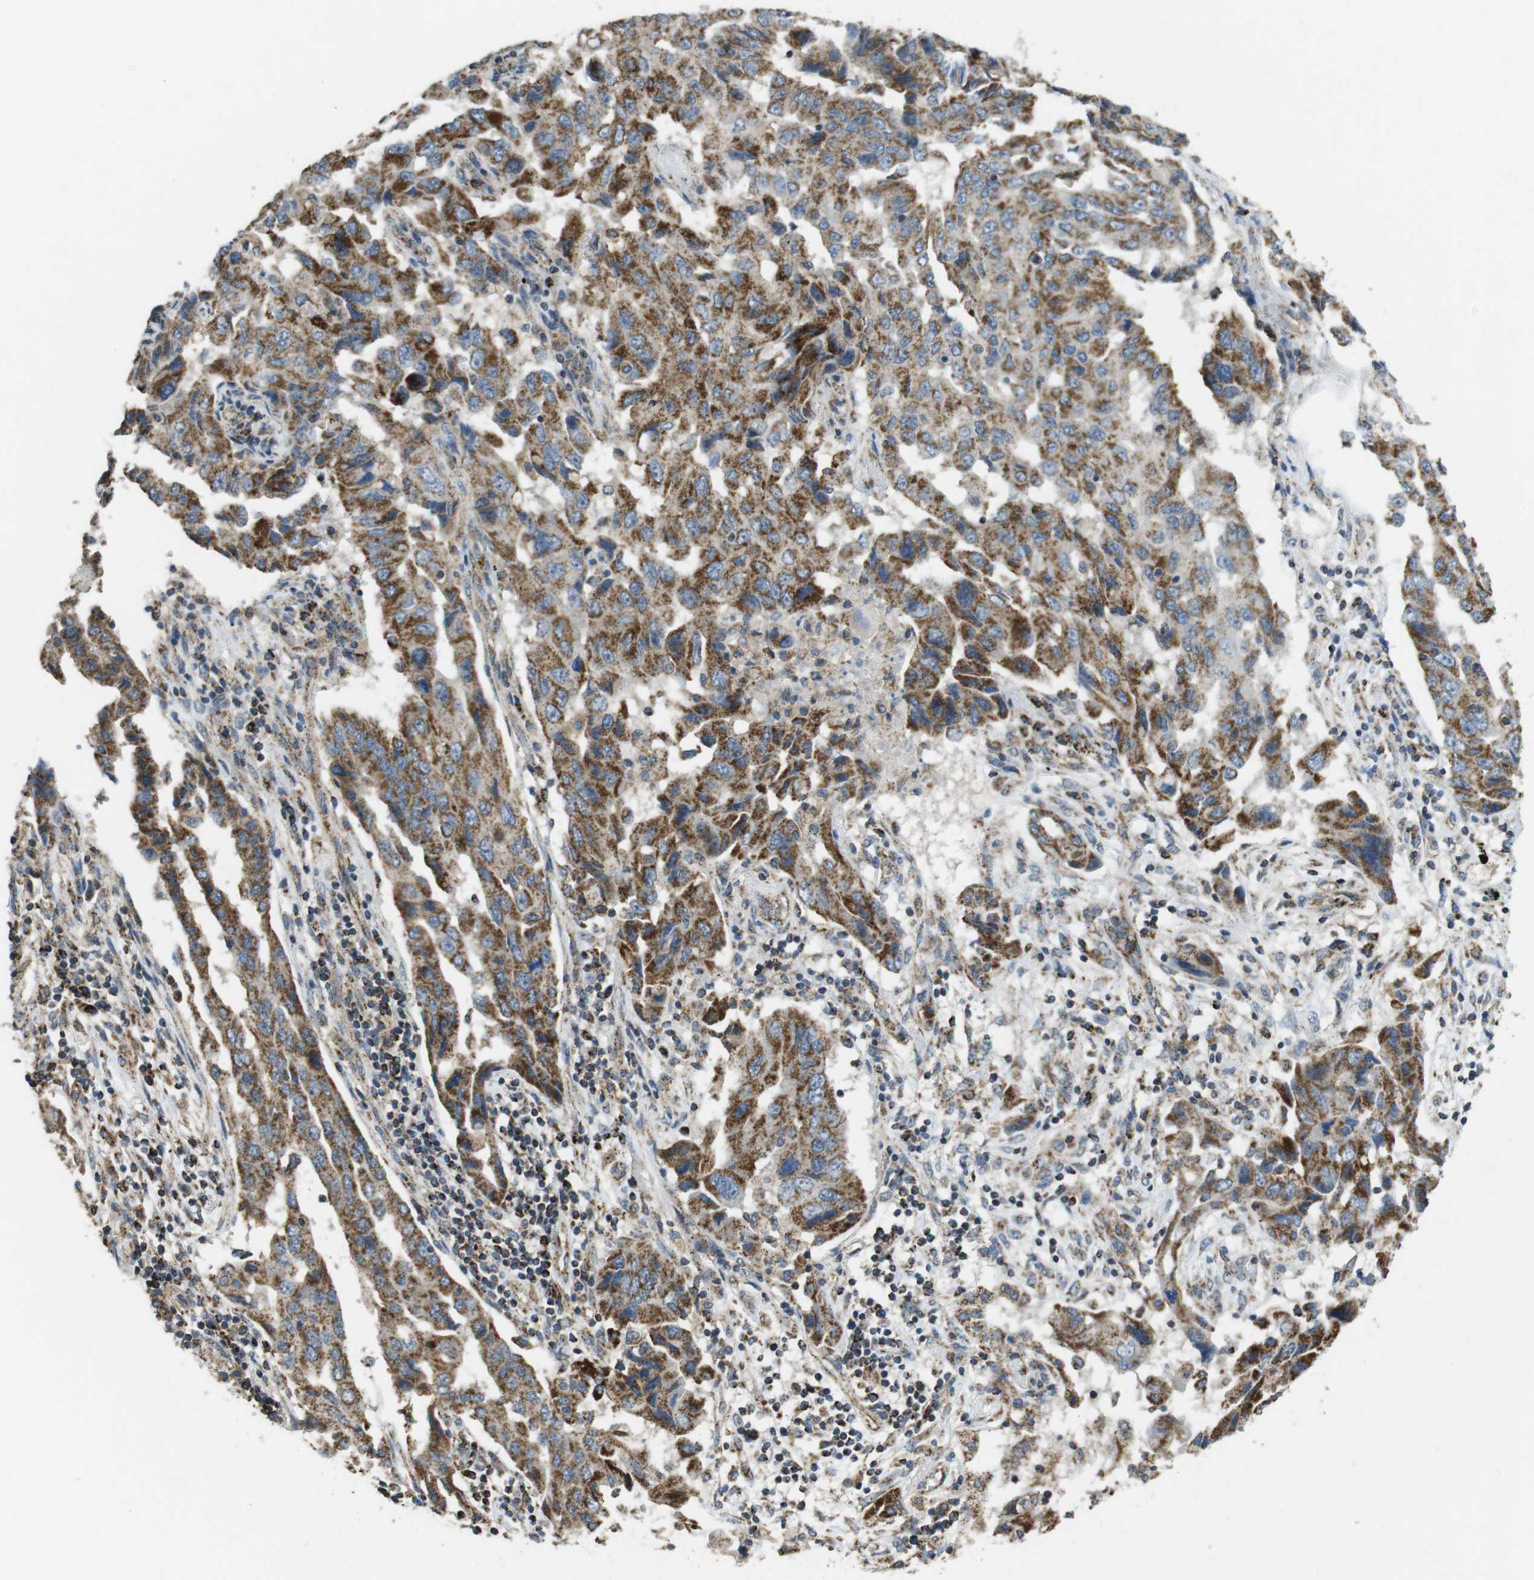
{"staining": {"intensity": "strong", "quantity": ">75%", "location": "cytoplasmic/membranous"}, "tissue": "lung cancer", "cell_type": "Tumor cells", "image_type": "cancer", "snomed": [{"axis": "morphology", "description": "Adenocarcinoma, NOS"}, {"axis": "topography", "description": "Lung"}], "caption": "IHC histopathology image of neoplastic tissue: lung adenocarcinoma stained using immunohistochemistry shows high levels of strong protein expression localized specifically in the cytoplasmic/membranous of tumor cells, appearing as a cytoplasmic/membranous brown color.", "gene": "CALHM2", "patient": {"sex": "female", "age": 65}}